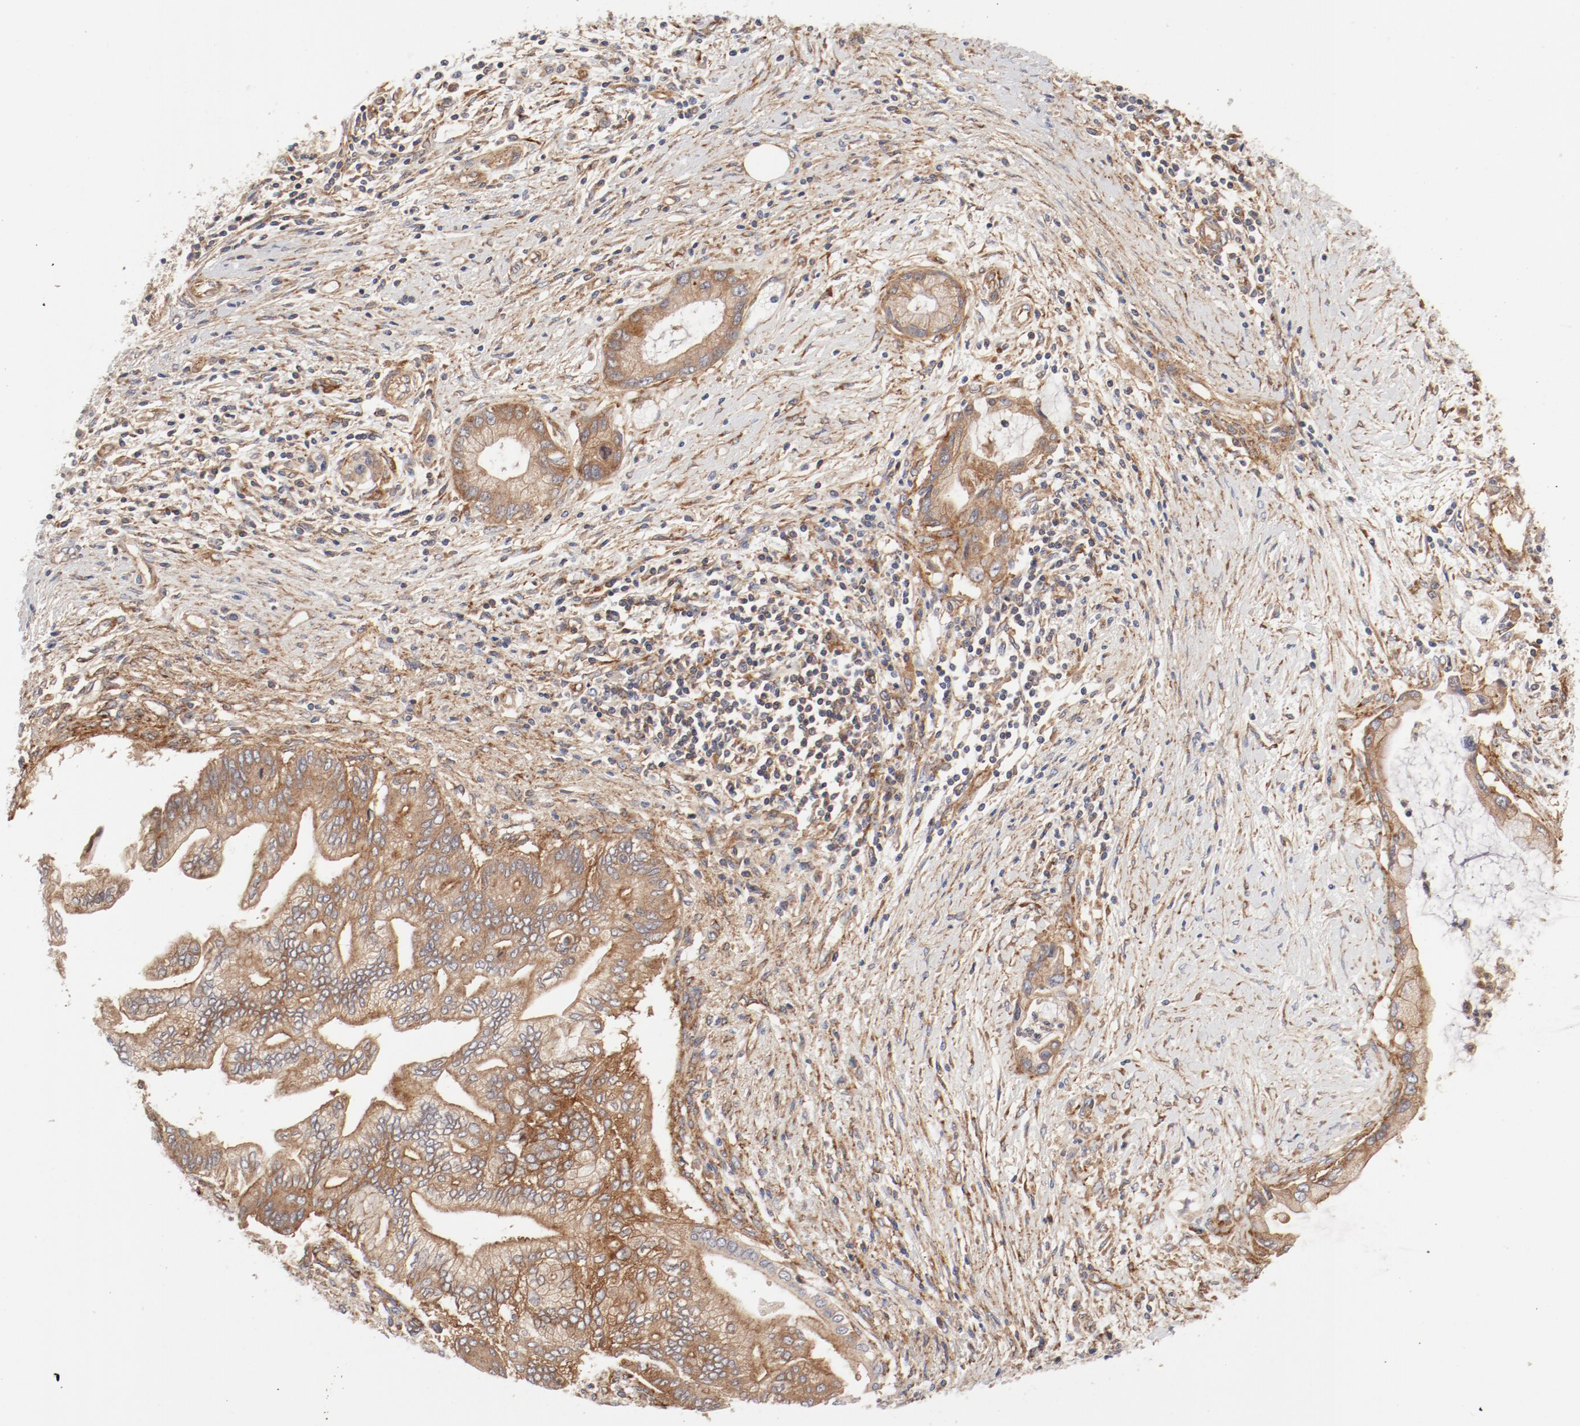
{"staining": {"intensity": "moderate", "quantity": ">75%", "location": "cytoplasmic/membranous"}, "tissue": "pancreatic cancer", "cell_type": "Tumor cells", "image_type": "cancer", "snomed": [{"axis": "morphology", "description": "Adenocarcinoma, NOS"}, {"axis": "topography", "description": "Pancreas"}], "caption": "Protein staining by immunohistochemistry shows moderate cytoplasmic/membranous positivity in about >75% of tumor cells in pancreatic cancer (adenocarcinoma). (Brightfield microscopy of DAB IHC at high magnification).", "gene": "AP2A1", "patient": {"sex": "female", "age": 59}}